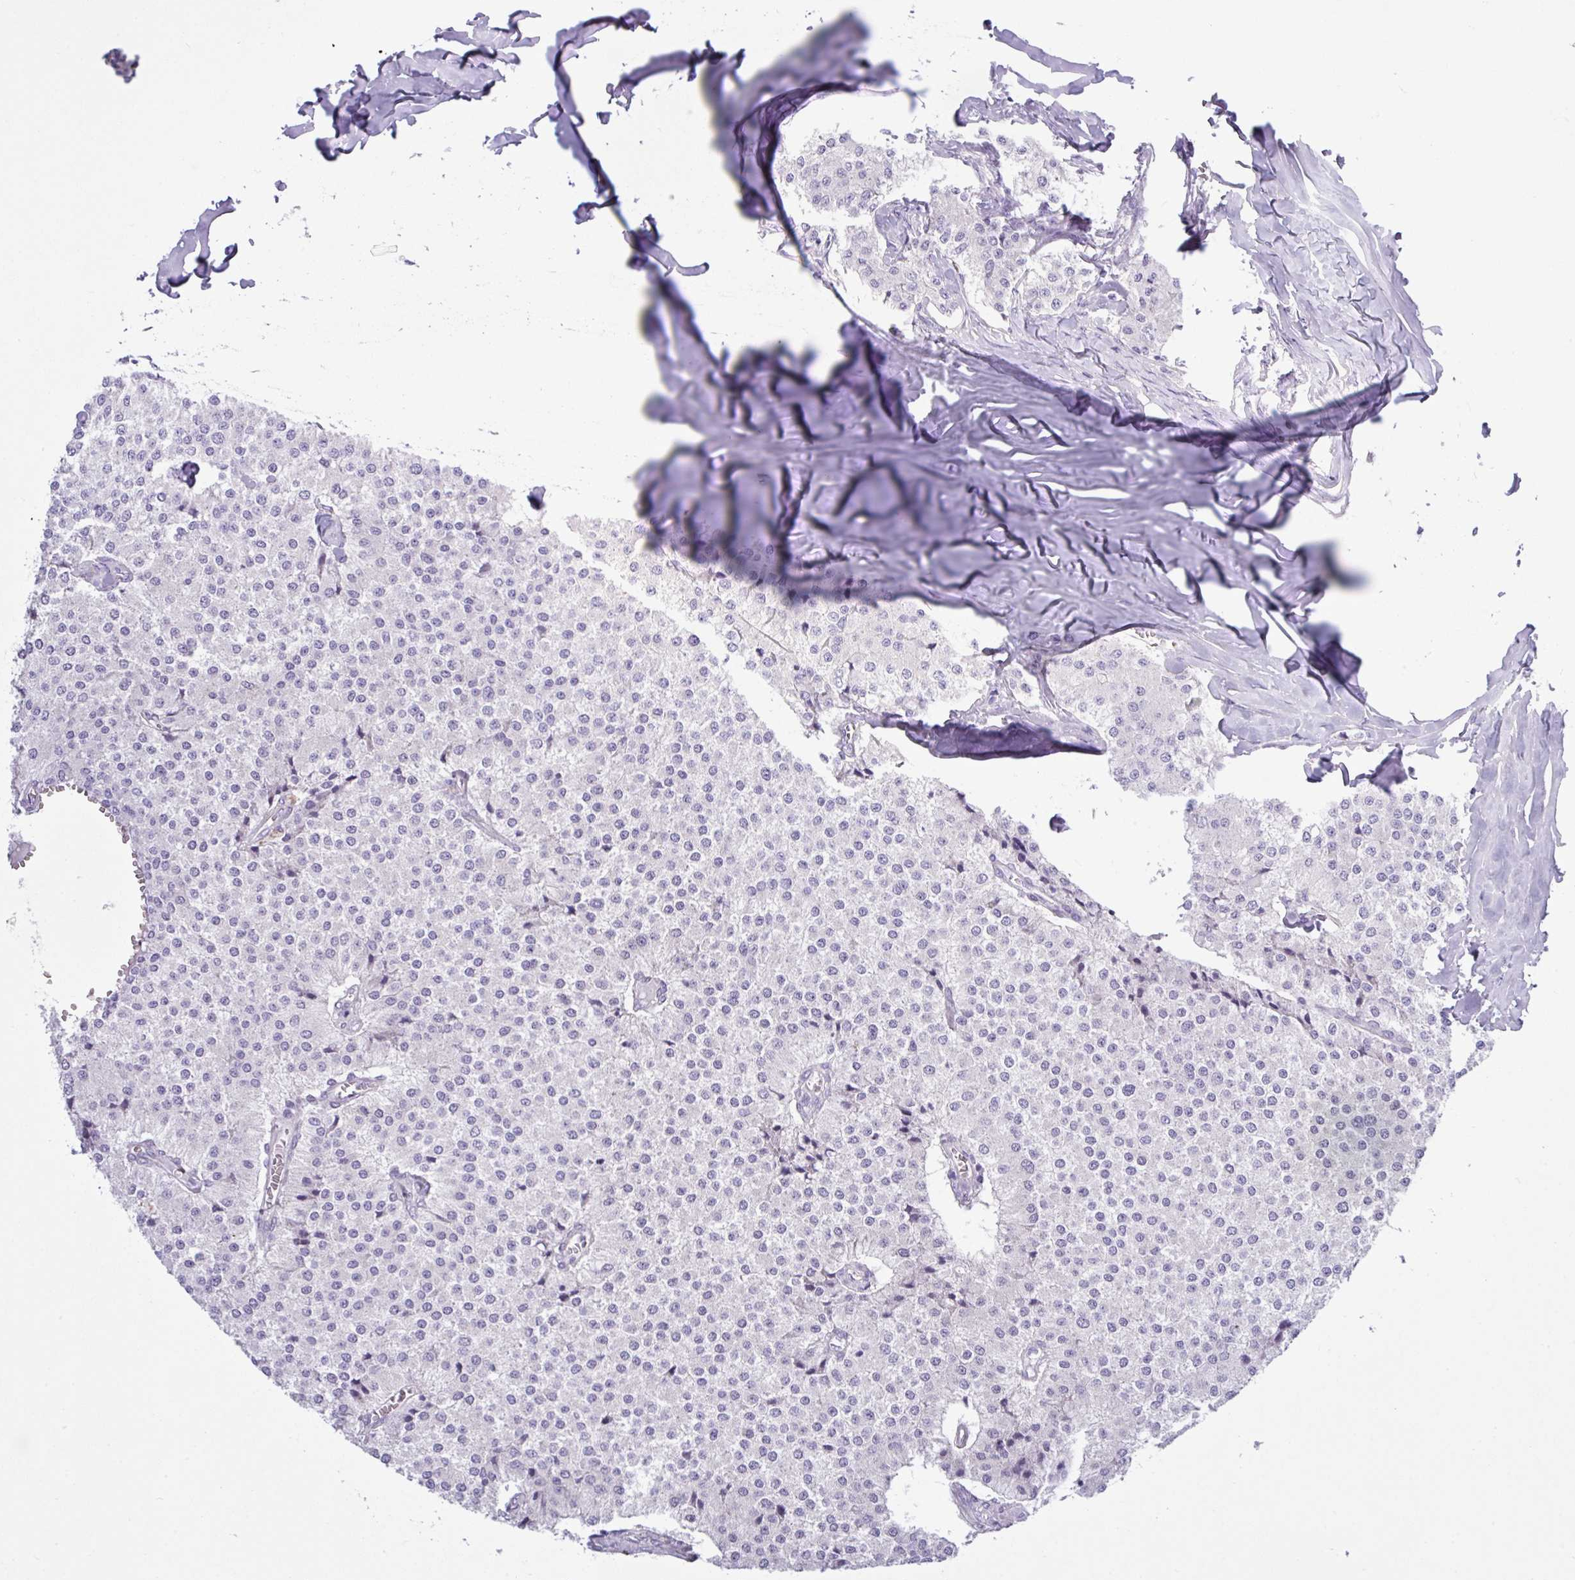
{"staining": {"intensity": "negative", "quantity": "none", "location": "none"}, "tissue": "carcinoid", "cell_type": "Tumor cells", "image_type": "cancer", "snomed": [{"axis": "morphology", "description": "Carcinoid, malignant, NOS"}, {"axis": "topography", "description": "Colon"}], "caption": "Immunohistochemistry photomicrograph of human malignant carcinoid stained for a protein (brown), which displays no positivity in tumor cells.", "gene": "SPINK8", "patient": {"sex": "female", "age": 52}}